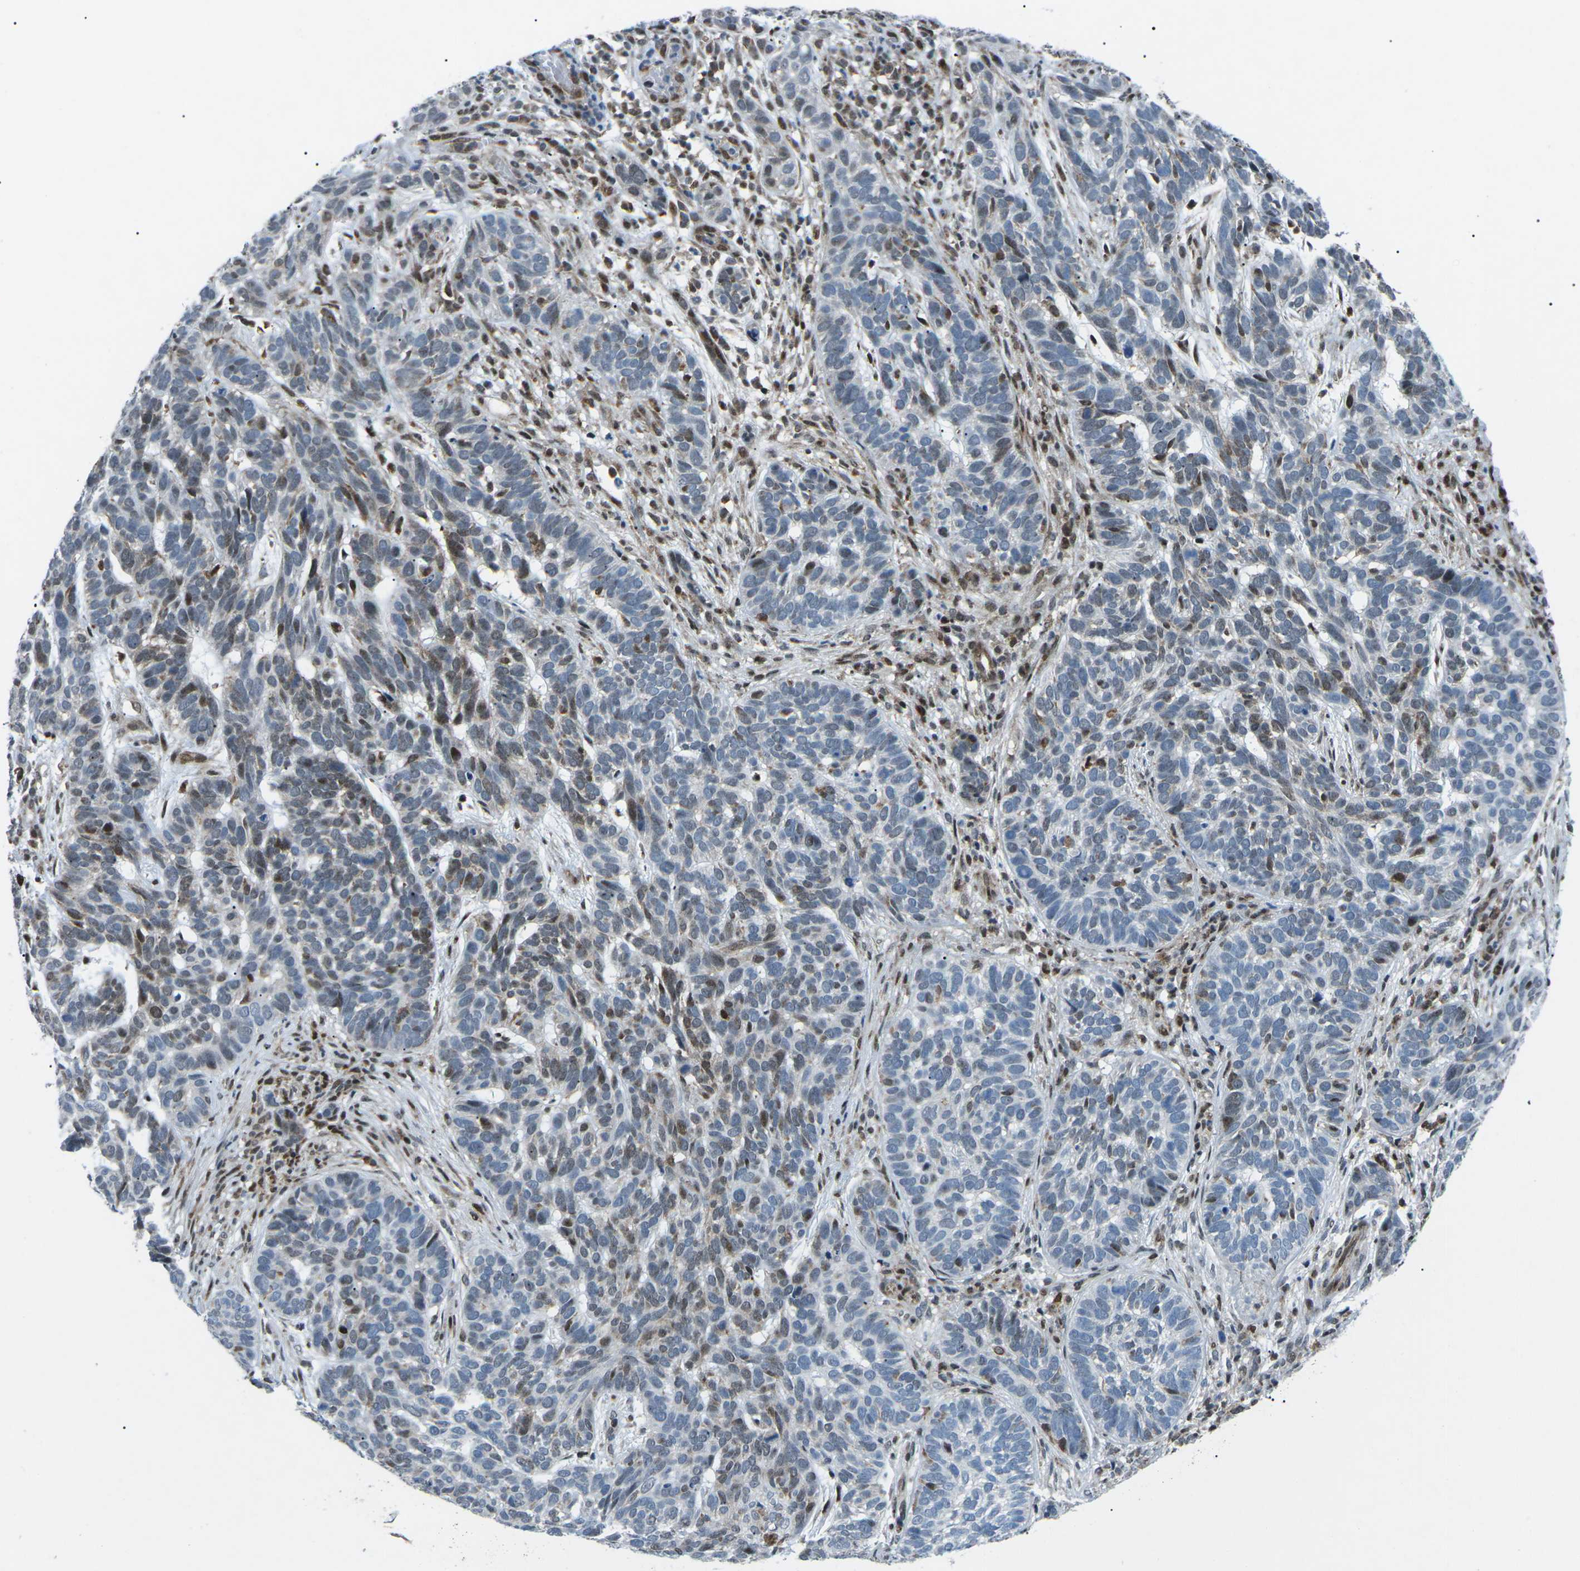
{"staining": {"intensity": "moderate", "quantity": "<25%", "location": "nuclear"}, "tissue": "skin cancer", "cell_type": "Tumor cells", "image_type": "cancer", "snomed": [{"axis": "morphology", "description": "Basal cell carcinoma"}, {"axis": "topography", "description": "Skin"}], "caption": "Immunohistochemistry micrograph of human skin cancer (basal cell carcinoma) stained for a protein (brown), which demonstrates low levels of moderate nuclear expression in approximately <25% of tumor cells.", "gene": "MBNL1", "patient": {"sex": "male", "age": 87}}